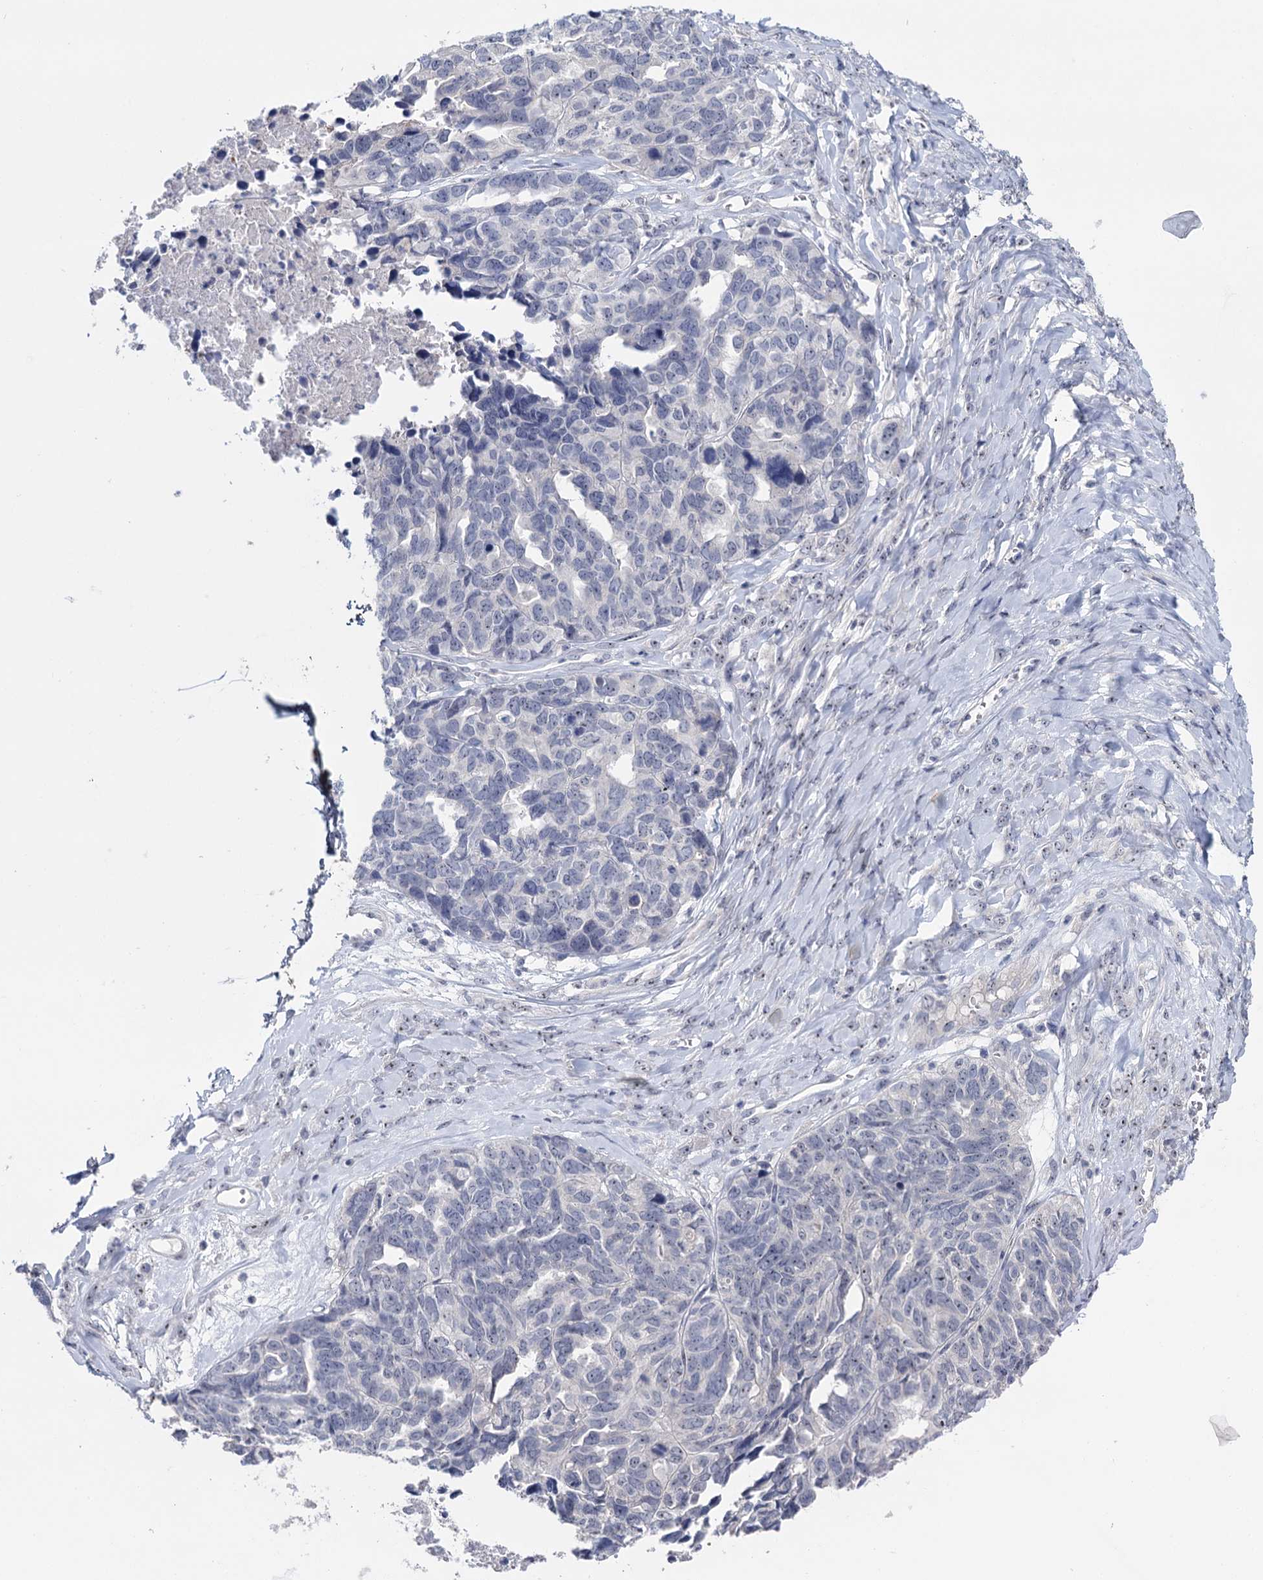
{"staining": {"intensity": "negative", "quantity": "none", "location": "none"}, "tissue": "ovarian cancer", "cell_type": "Tumor cells", "image_type": "cancer", "snomed": [{"axis": "morphology", "description": "Cystadenocarcinoma, serous, NOS"}, {"axis": "topography", "description": "Ovary"}], "caption": "Tumor cells show no significant staining in ovarian serous cystadenocarcinoma.", "gene": "SFN", "patient": {"sex": "female", "age": 79}}